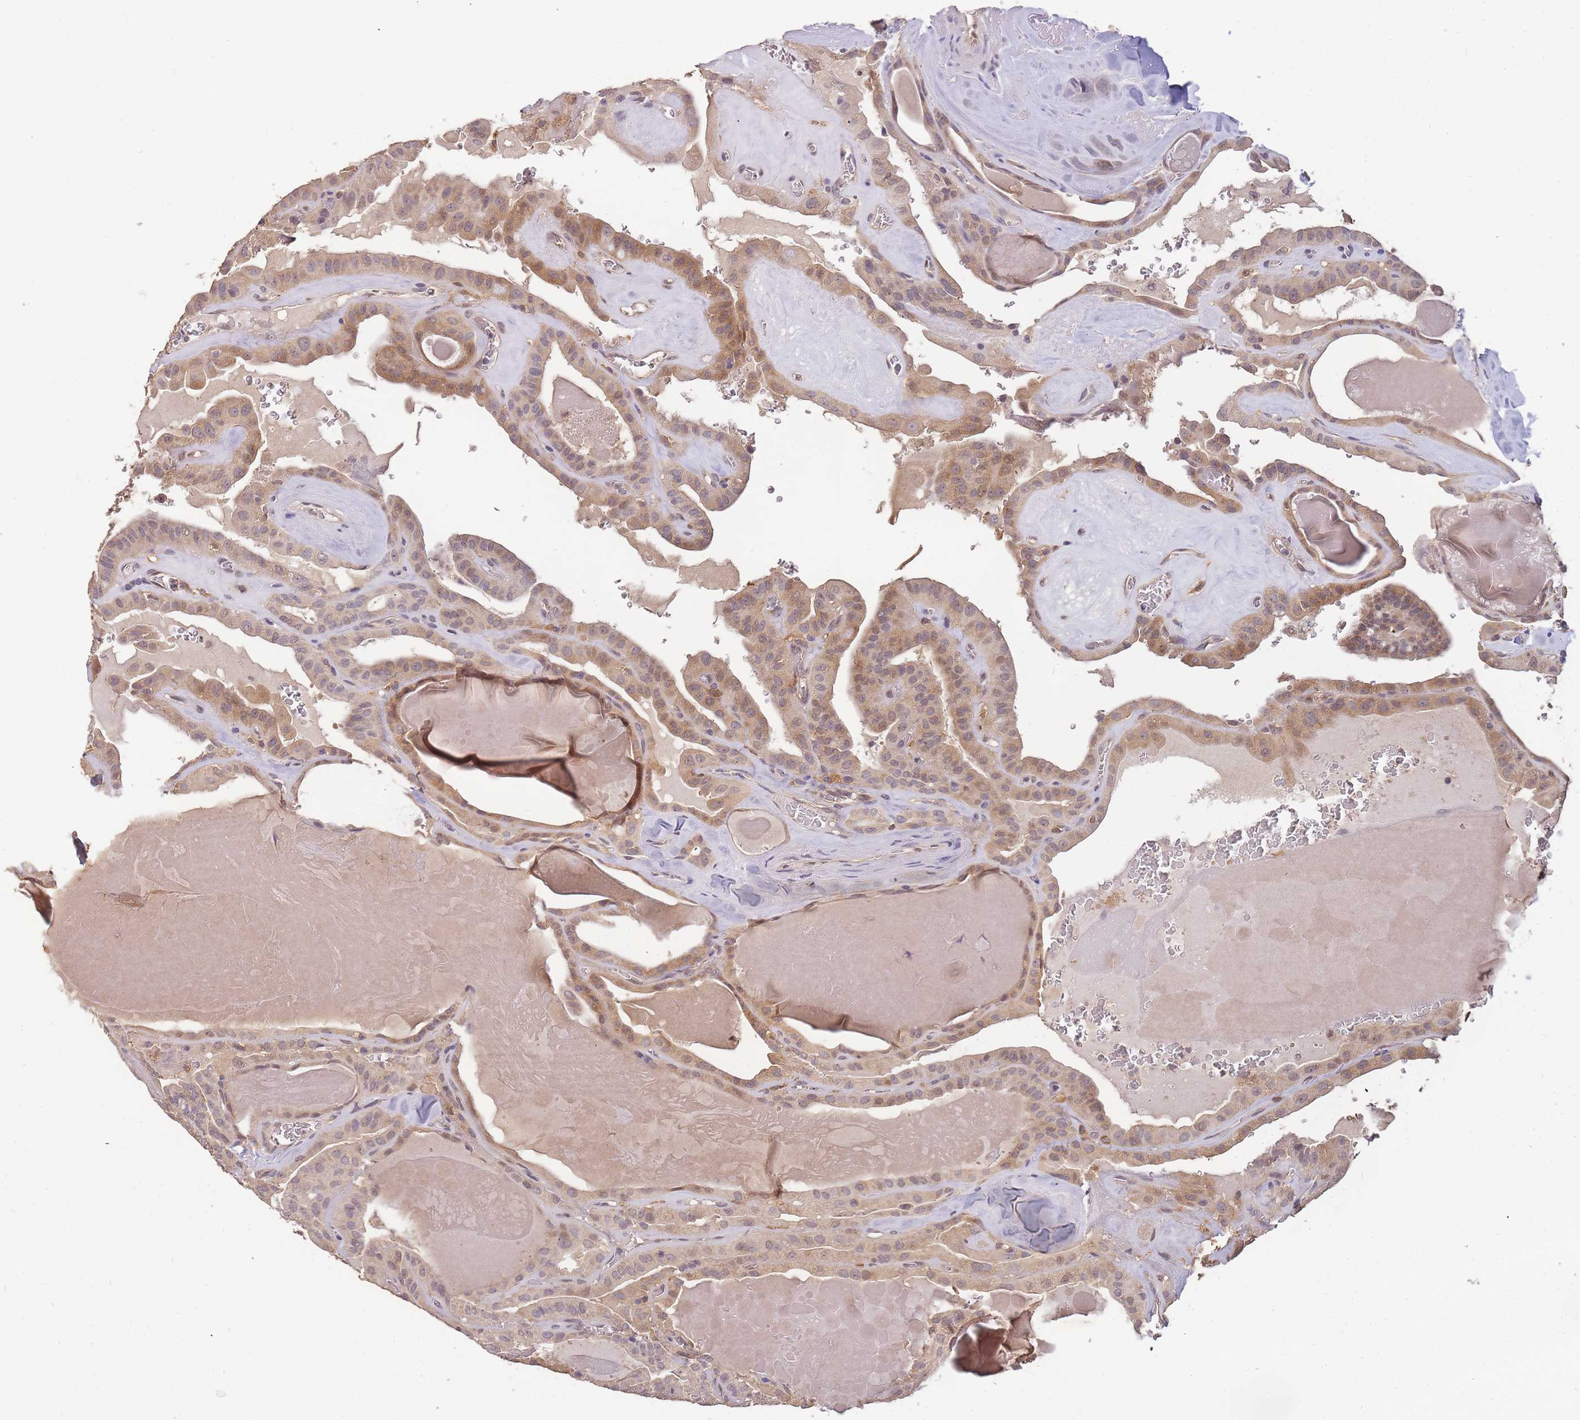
{"staining": {"intensity": "moderate", "quantity": "25%-75%", "location": "cytoplasmic/membranous"}, "tissue": "thyroid cancer", "cell_type": "Tumor cells", "image_type": "cancer", "snomed": [{"axis": "morphology", "description": "Papillary adenocarcinoma, NOS"}, {"axis": "topography", "description": "Thyroid gland"}], "caption": "DAB immunohistochemical staining of human thyroid cancer (papillary adenocarcinoma) exhibits moderate cytoplasmic/membranous protein staining in about 25%-75% of tumor cells.", "gene": "CDKN2AIPNL", "patient": {"sex": "male", "age": 52}}